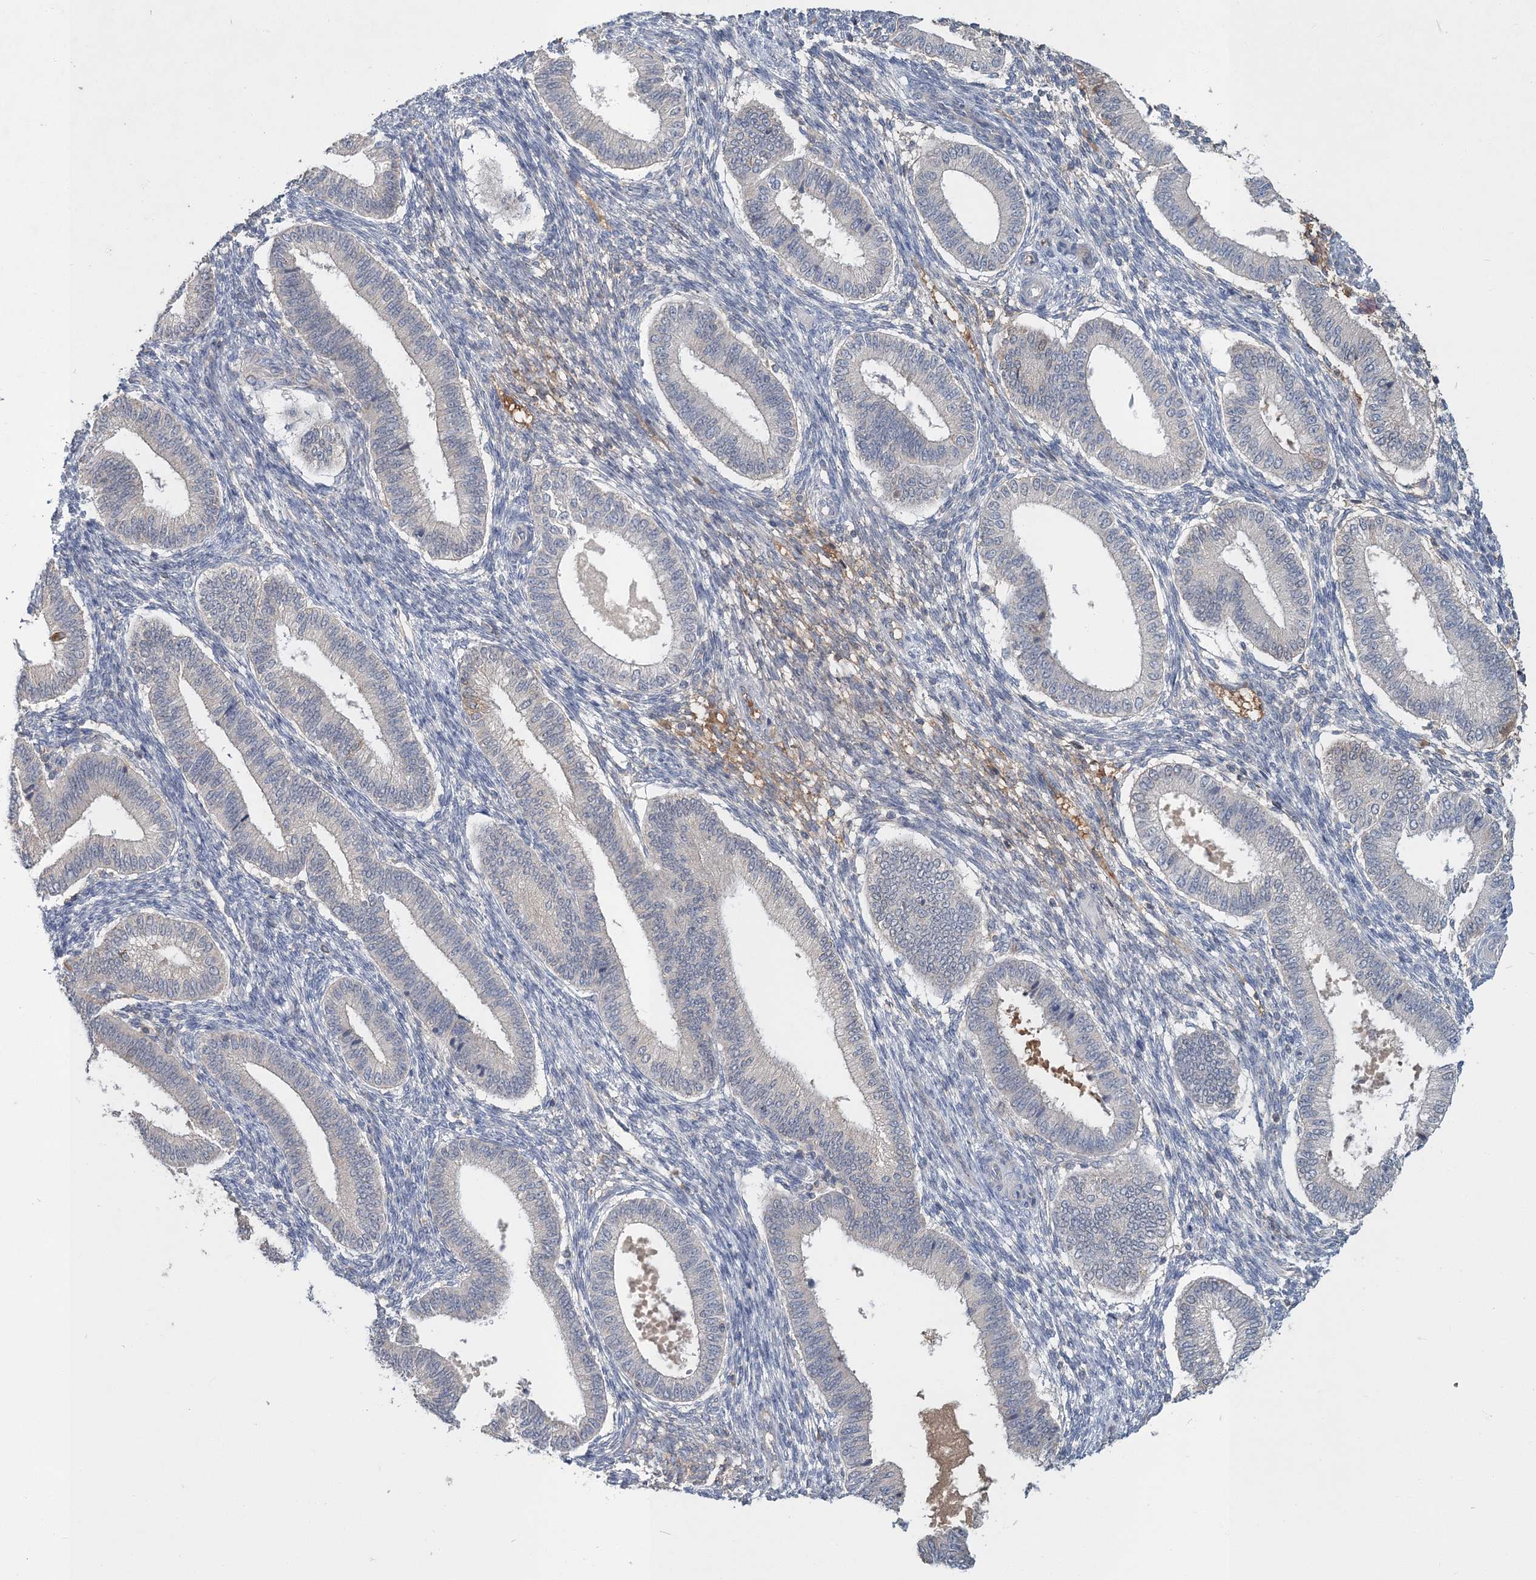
{"staining": {"intensity": "negative", "quantity": "none", "location": "none"}, "tissue": "endometrium", "cell_type": "Cells in endometrial stroma", "image_type": "normal", "snomed": [{"axis": "morphology", "description": "Normal tissue, NOS"}, {"axis": "topography", "description": "Endometrium"}], "caption": "A high-resolution image shows immunohistochemistry staining of unremarkable endometrium, which displays no significant expression in cells in endometrial stroma.", "gene": "RNF25", "patient": {"sex": "female", "age": 39}}